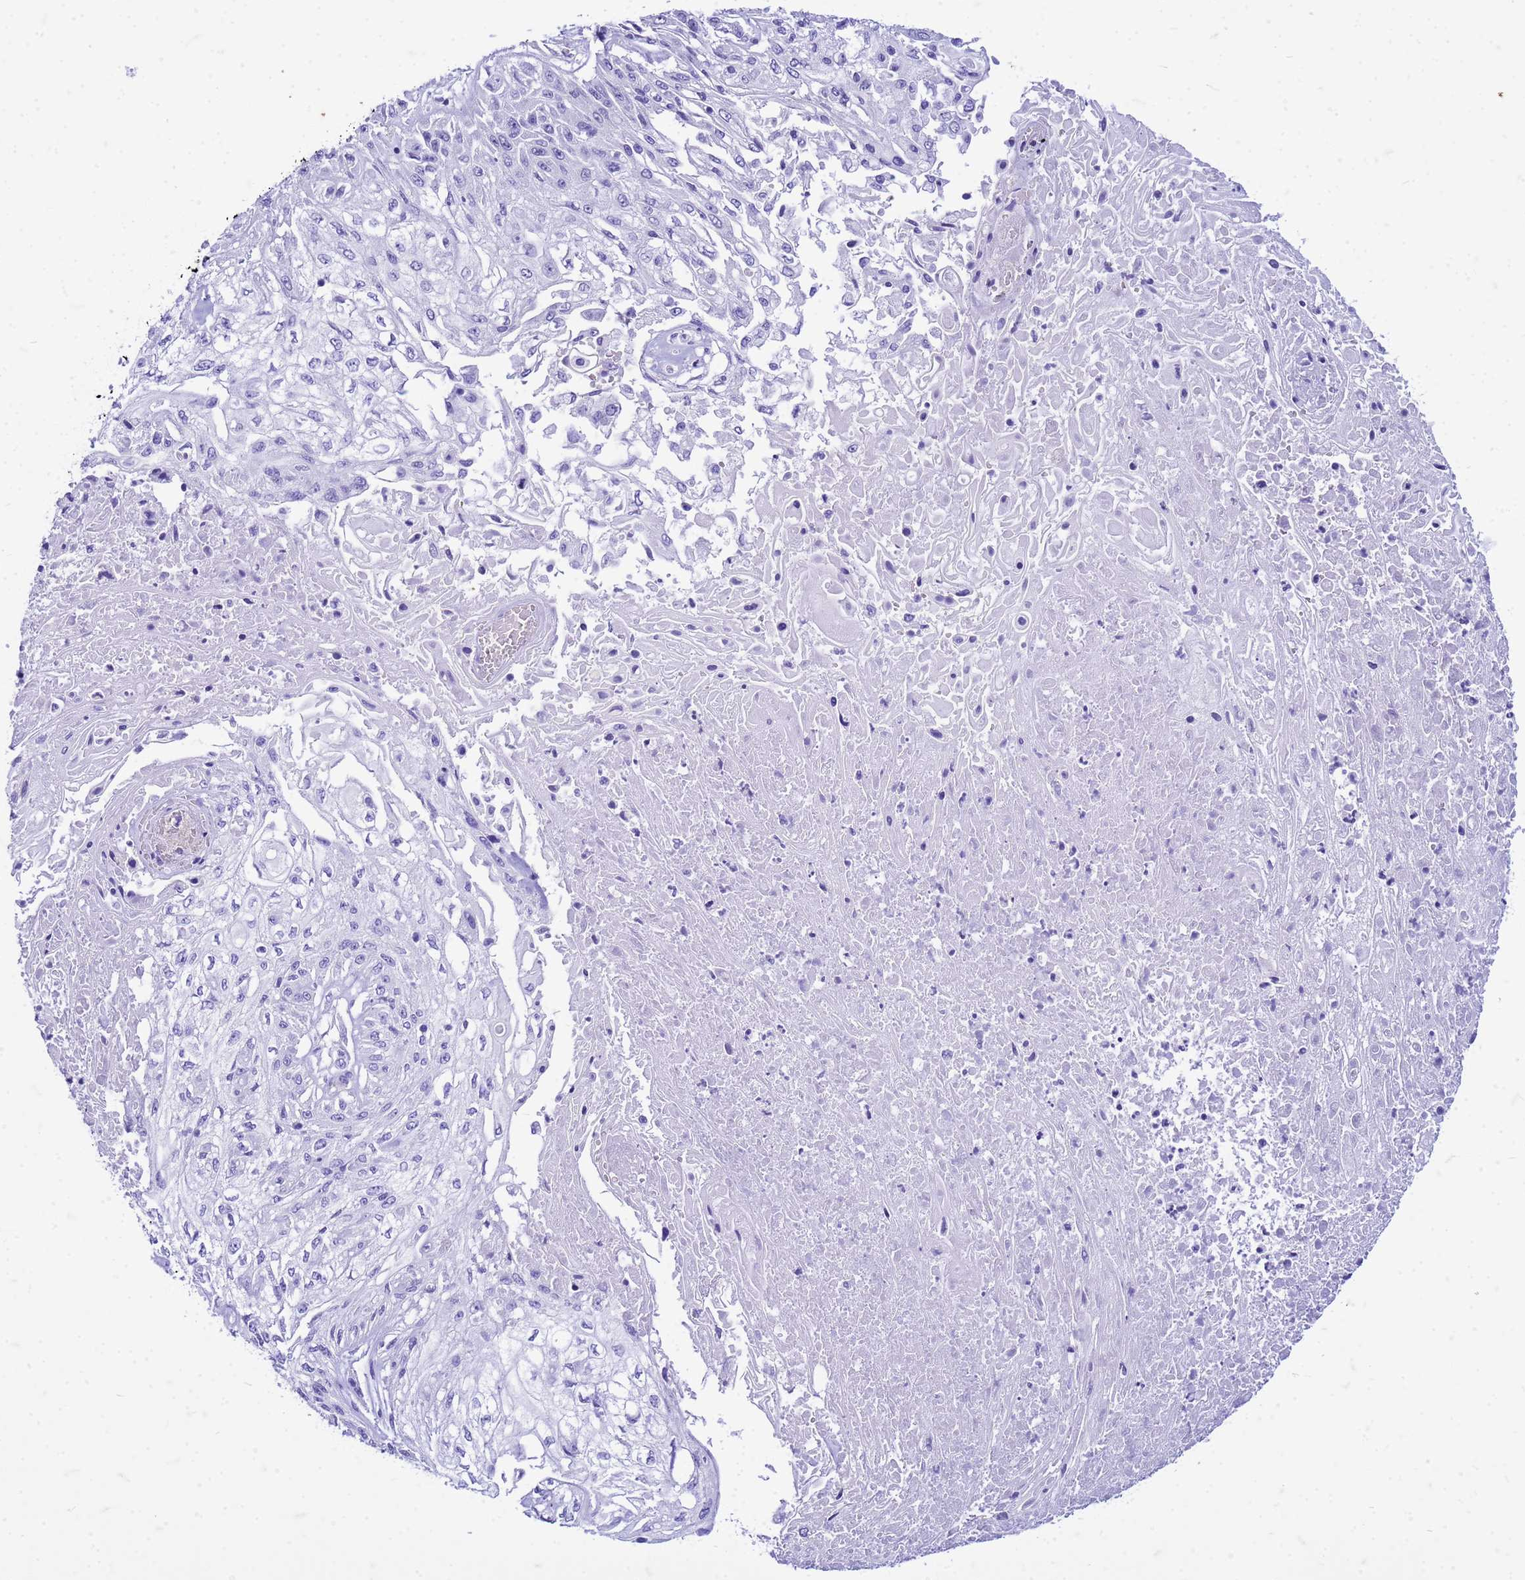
{"staining": {"intensity": "negative", "quantity": "none", "location": "none"}, "tissue": "skin cancer", "cell_type": "Tumor cells", "image_type": "cancer", "snomed": [{"axis": "morphology", "description": "Squamous cell carcinoma, NOS"}, {"axis": "morphology", "description": "Squamous cell carcinoma, metastatic, NOS"}, {"axis": "topography", "description": "Skin"}, {"axis": "topography", "description": "Lymph node"}], "caption": "Tumor cells show no significant positivity in metastatic squamous cell carcinoma (skin).", "gene": "CFAP100", "patient": {"sex": "male", "age": 75}}